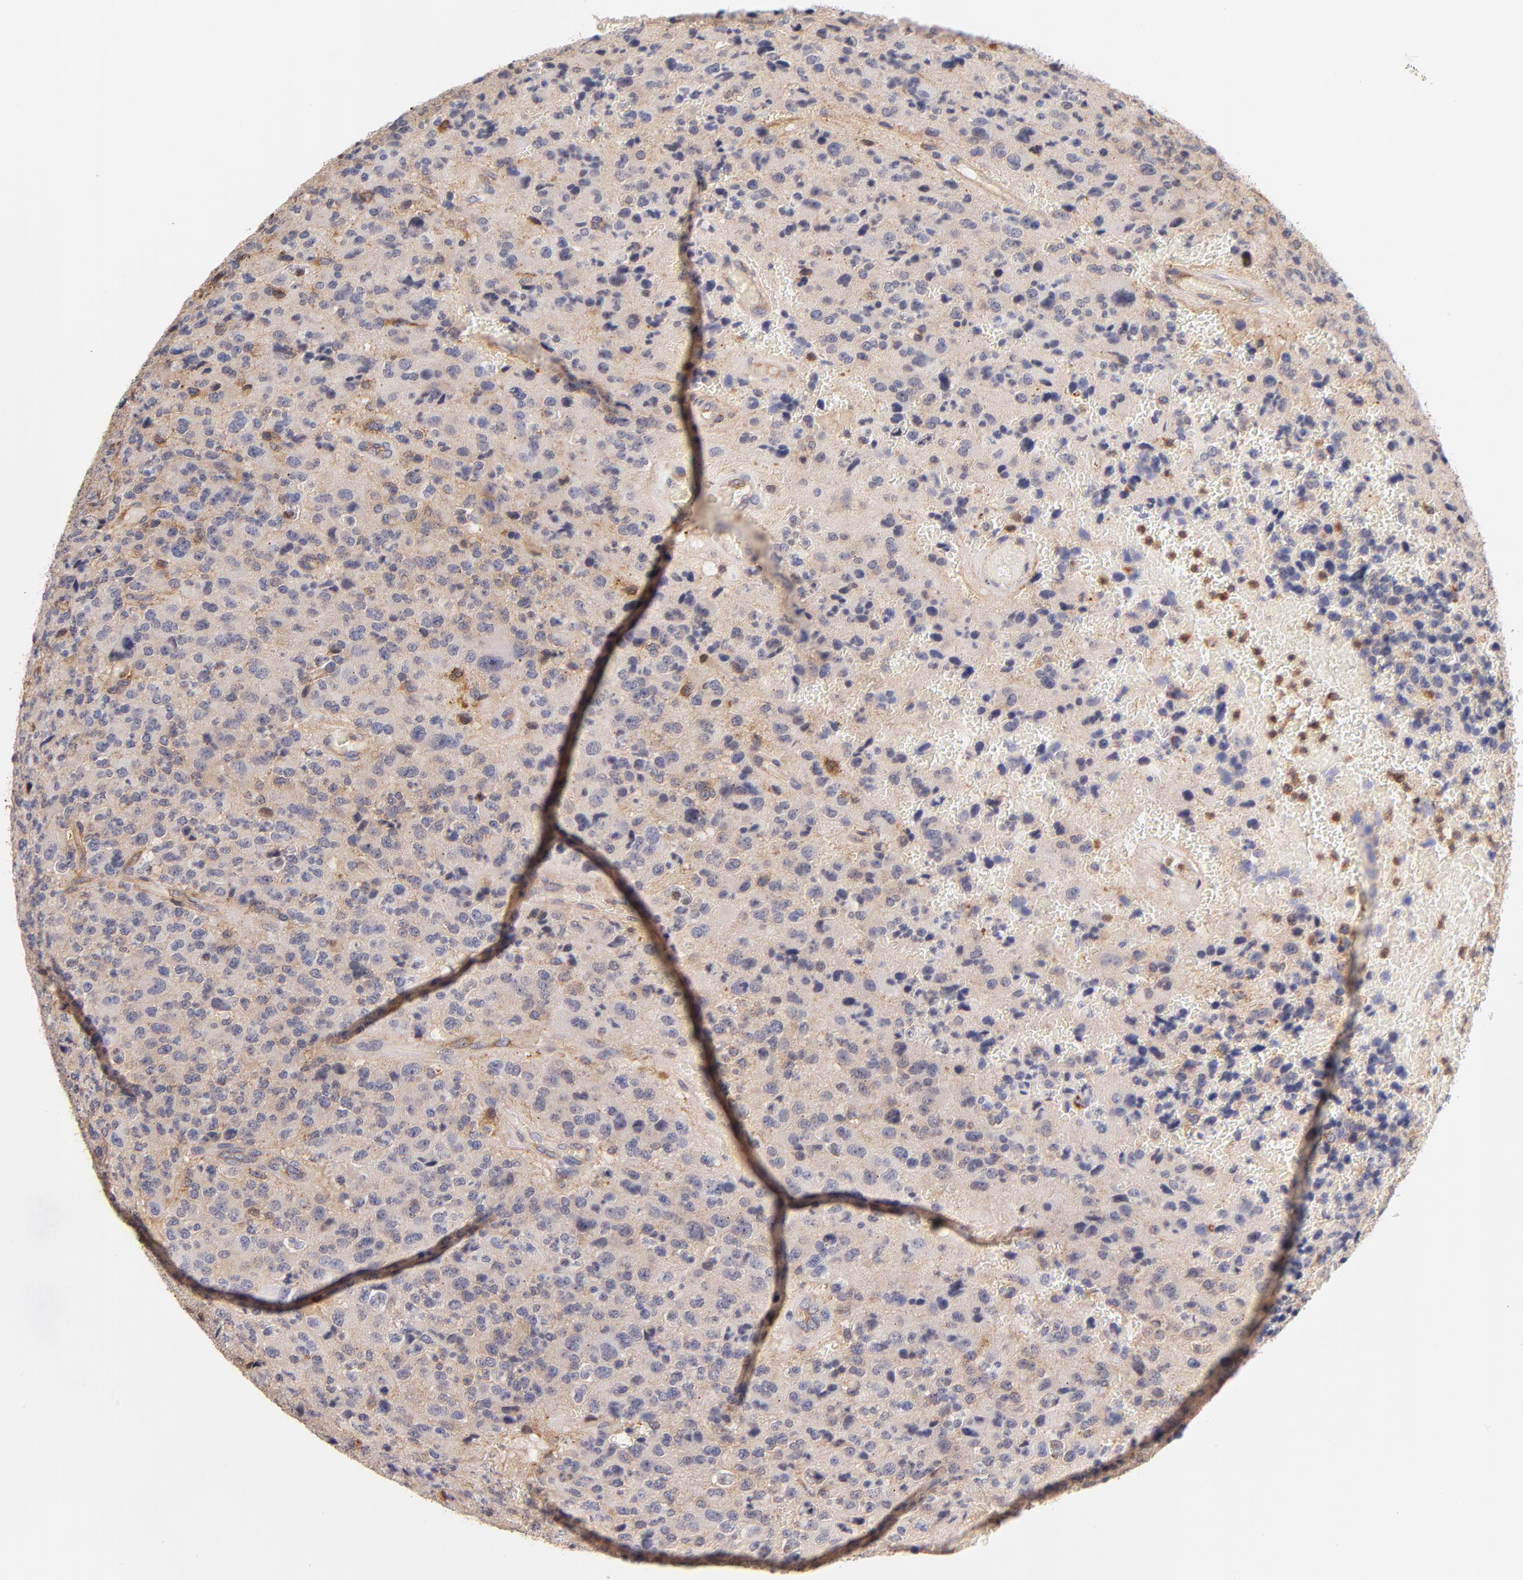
{"staining": {"intensity": "moderate", "quantity": "25%-75%", "location": "cytoplasmic/membranous"}, "tissue": "glioma", "cell_type": "Tumor cells", "image_type": "cancer", "snomed": [{"axis": "morphology", "description": "Glioma, malignant, High grade"}, {"axis": "topography", "description": "pancreas cauda"}], "caption": "This micrograph demonstrates immunohistochemistry (IHC) staining of malignant glioma (high-grade), with medium moderate cytoplasmic/membranous staining in about 25%-75% of tumor cells.", "gene": "FCMR", "patient": {"sex": "male", "age": 60}}